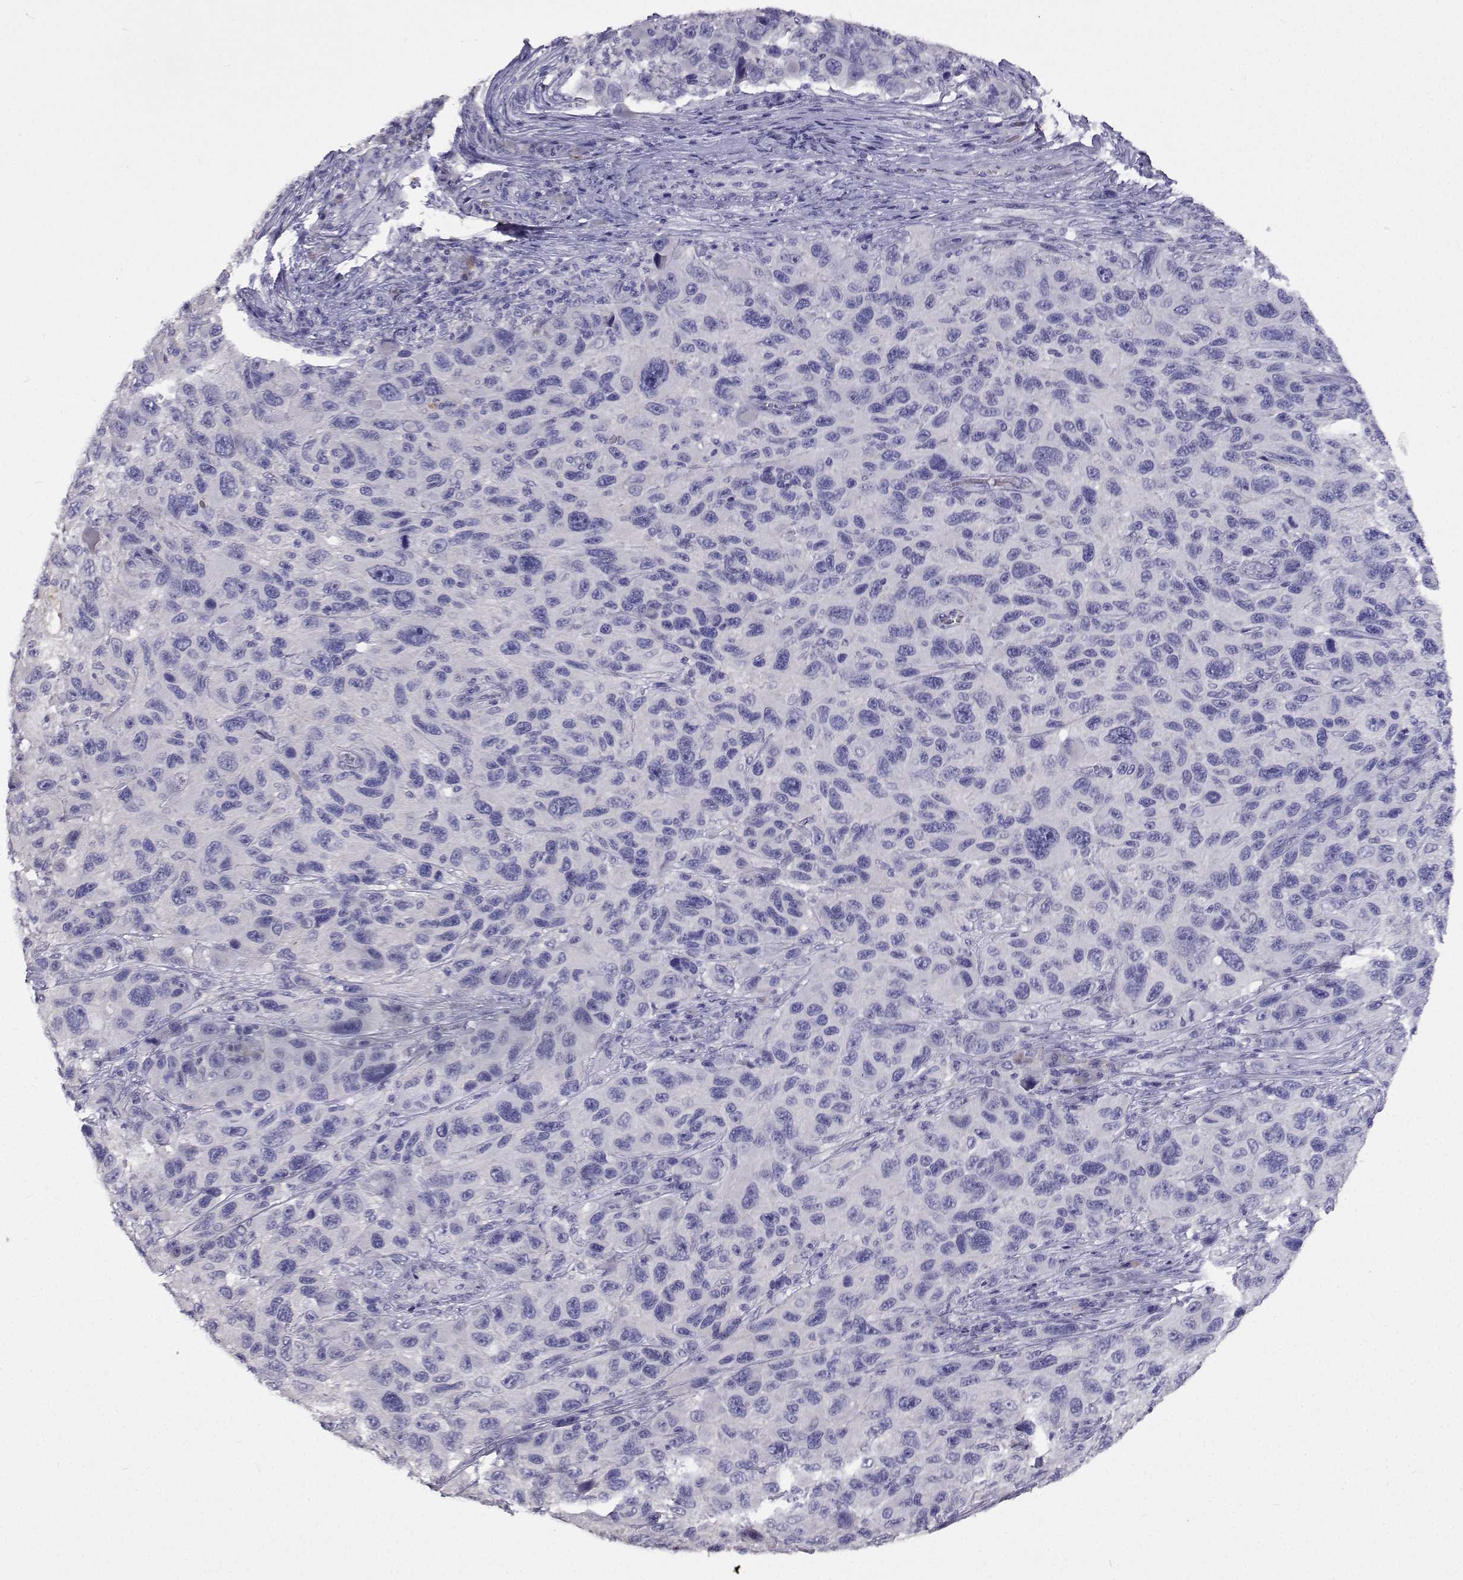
{"staining": {"intensity": "negative", "quantity": "none", "location": "none"}, "tissue": "melanoma", "cell_type": "Tumor cells", "image_type": "cancer", "snomed": [{"axis": "morphology", "description": "Malignant melanoma, NOS"}, {"axis": "topography", "description": "Skin"}], "caption": "Melanoma was stained to show a protein in brown. There is no significant expression in tumor cells. The staining is performed using DAB (3,3'-diaminobenzidine) brown chromogen with nuclei counter-stained in using hematoxylin.", "gene": "CFAP44", "patient": {"sex": "male", "age": 53}}